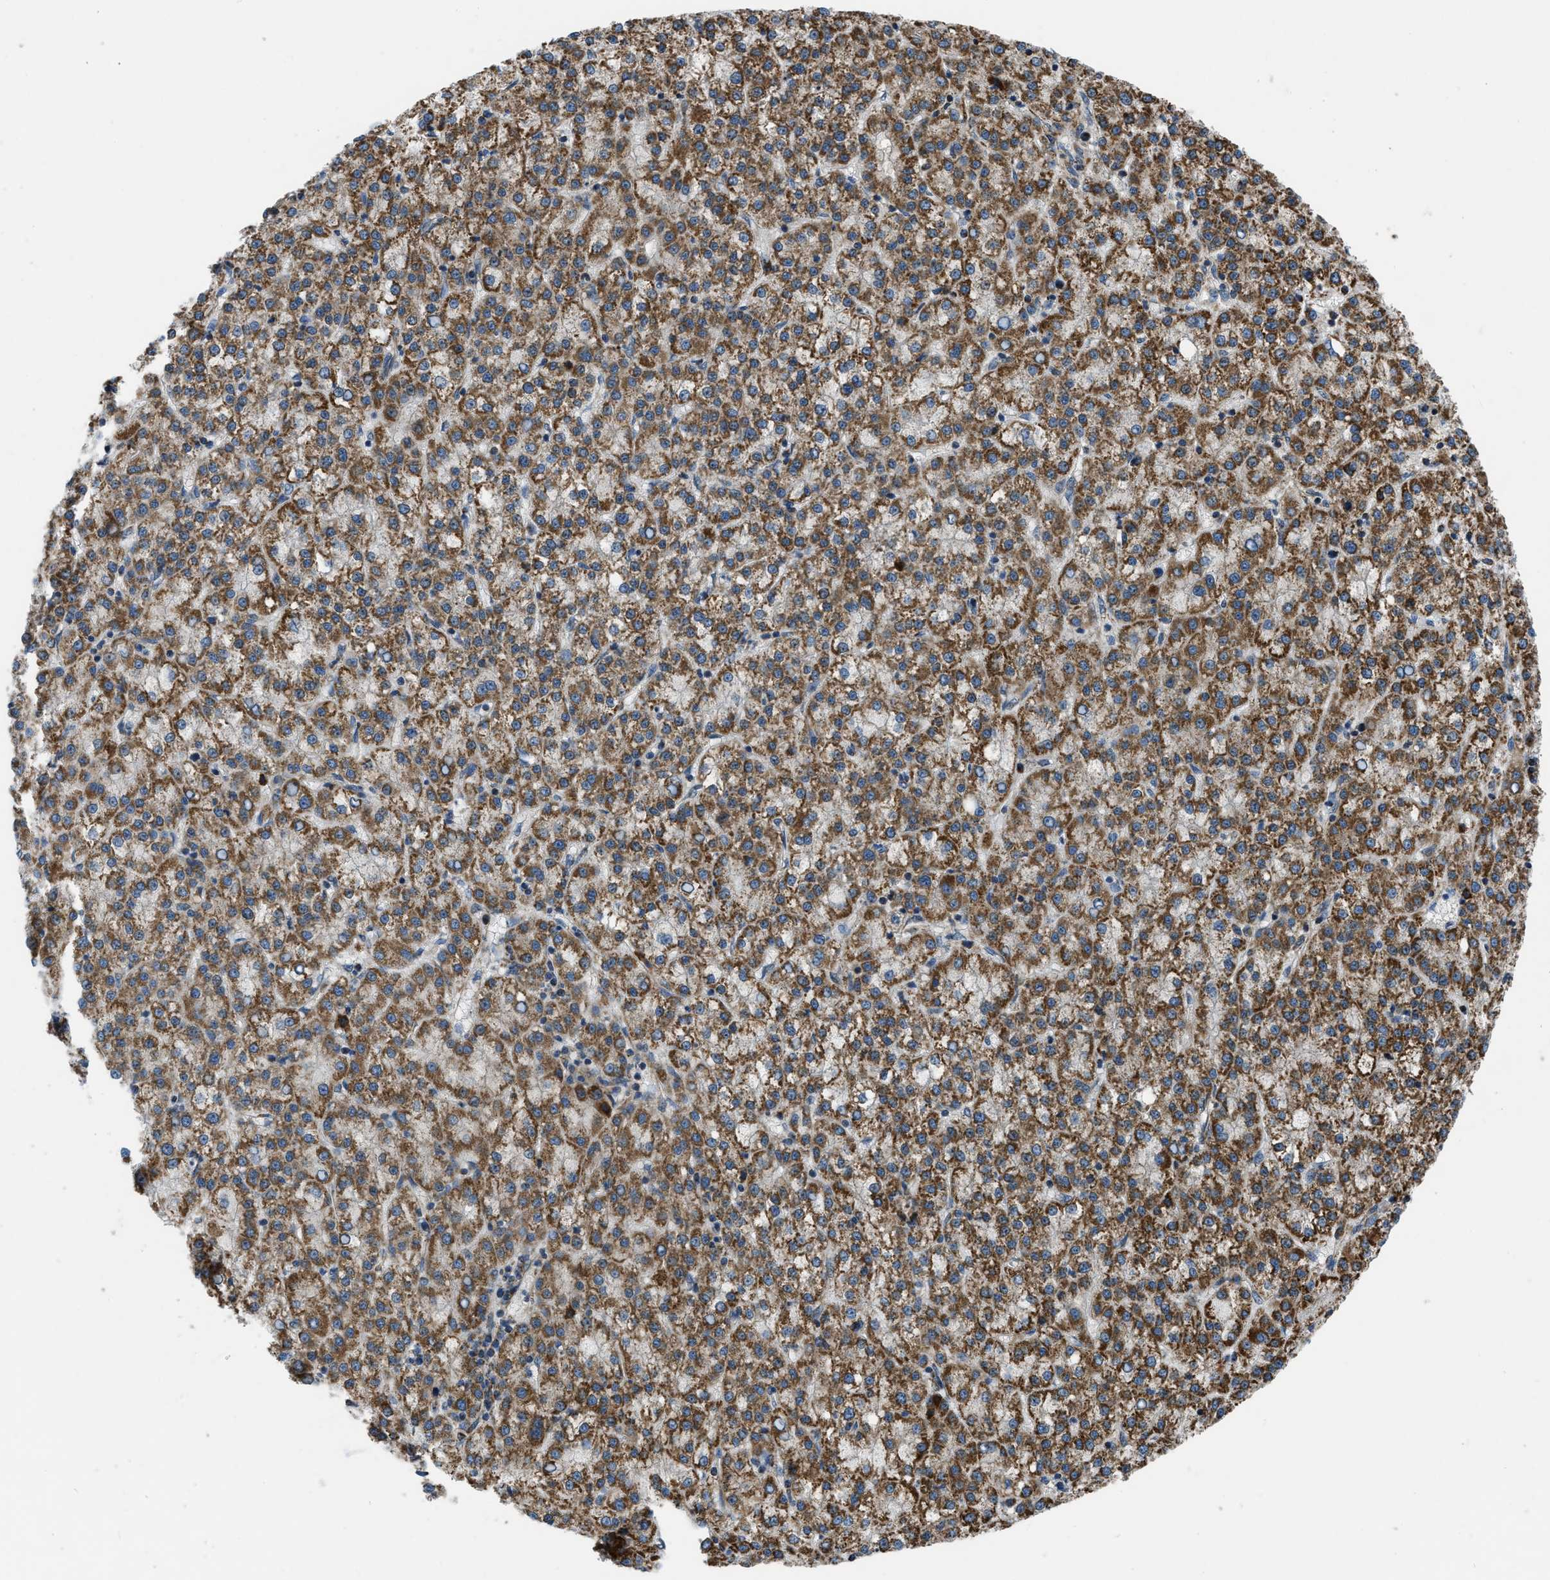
{"staining": {"intensity": "strong", "quantity": ">75%", "location": "cytoplasmic/membranous"}, "tissue": "liver cancer", "cell_type": "Tumor cells", "image_type": "cancer", "snomed": [{"axis": "morphology", "description": "Carcinoma, Hepatocellular, NOS"}, {"axis": "topography", "description": "Liver"}], "caption": "Immunohistochemical staining of human liver hepatocellular carcinoma reveals high levels of strong cytoplasmic/membranous protein expression in approximately >75% of tumor cells.", "gene": "GSDME", "patient": {"sex": "female", "age": 58}}